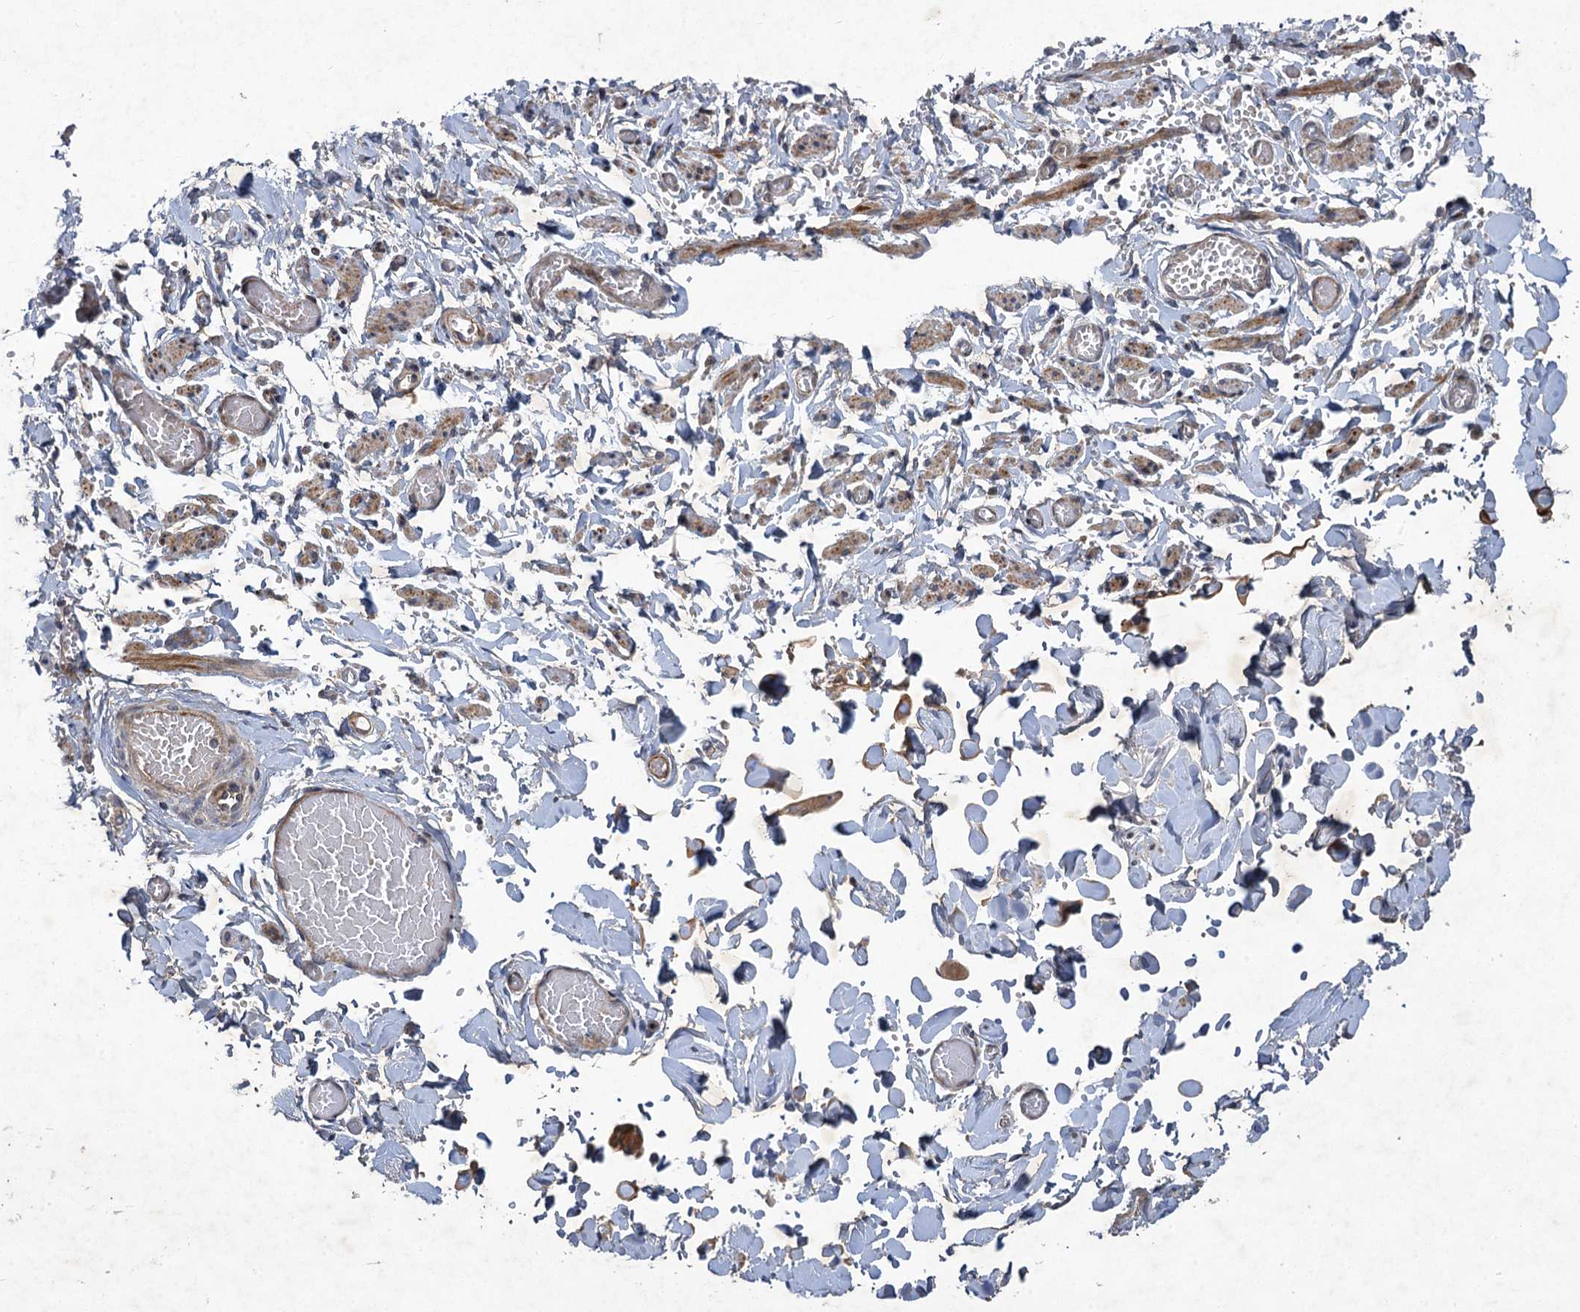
{"staining": {"intensity": "moderate", "quantity": ">75%", "location": "cytoplasmic/membranous"}, "tissue": "adipose tissue", "cell_type": "Adipocytes", "image_type": "normal", "snomed": [{"axis": "morphology", "description": "Normal tissue, NOS"}, {"axis": "topography", "description": "Vascular tissue"}, {"axis": "topography", "description": "Fallopian tube"}, {"axis": "topography", "description": "Ovary"}], "caption": "Protein expression analysis of normal adipose tissue demonstrates moderate cytoplasmic/membranous staining in approximately >75% of adipocytes. Immunohistochemistry (ihc) stains the protein of interest in brown and the nuclei are stained blue.", "gene": "NUDT22", "patient": {"sex": "female", "age": 67}}